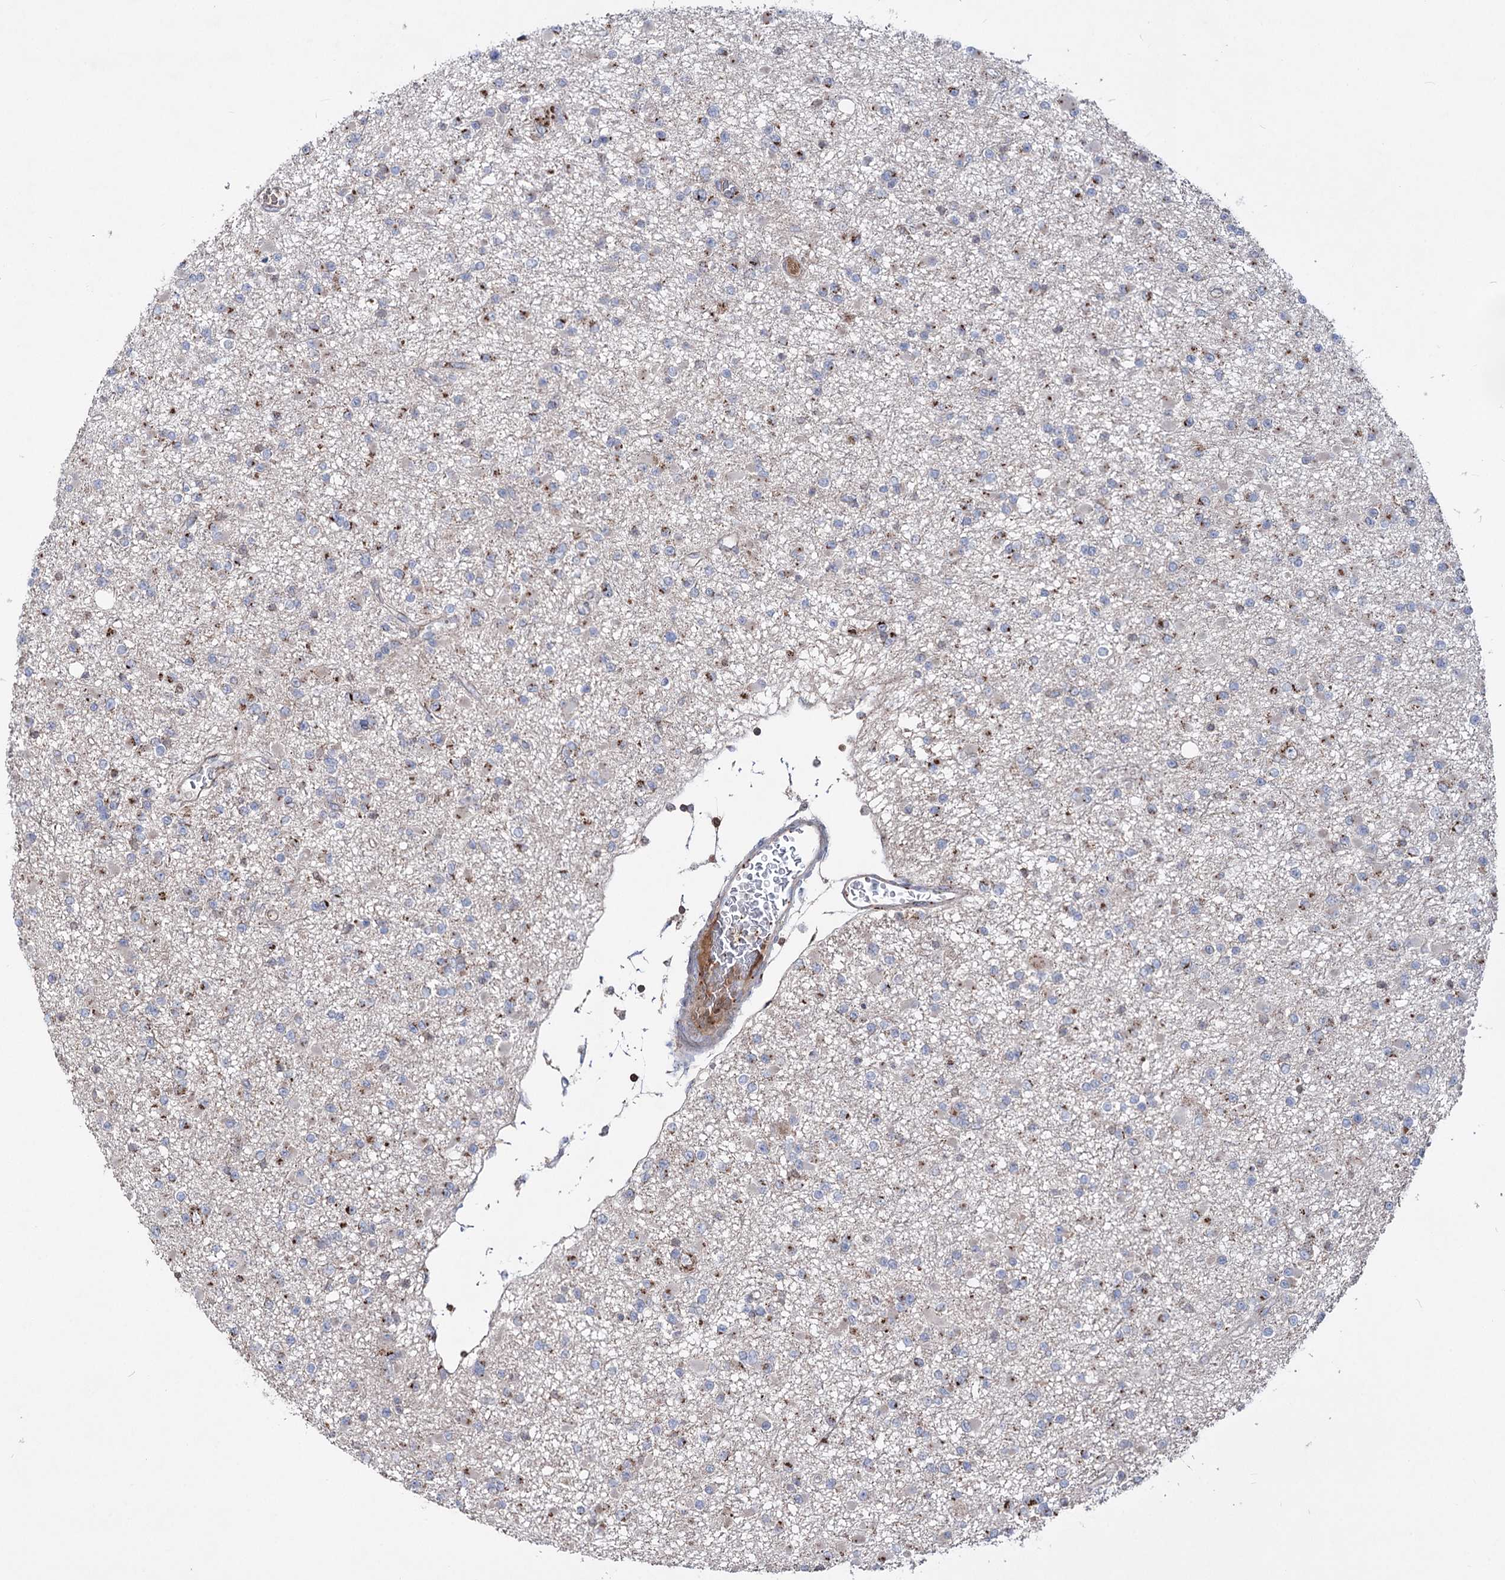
{"staining": {"intensity": "strong", "quantity": "25%-75%", "location": "cytoplasmic/membranous"}, "tissue": "glioma", "cell_type": "Tumor cells", "image_type": "cancer", "snomed": [{"axis": "morphology", "description": "Glioma, malignant, Low grade"}, {"axis": "topography", "description": "Brain"}], "caption": "DAB immunohistochemical staining of human low-grade glioma (malignant) displays strong cytoplasmic/membranous protein expression in approximately 25%-75% of tumor cells. (DAB (3,3'-diaminobenzidine) IHC, brown staining for protein, blue staining for nuclei).", "gene": "ARHGAP20", "patient": {"sex": "female", "age": 22}}